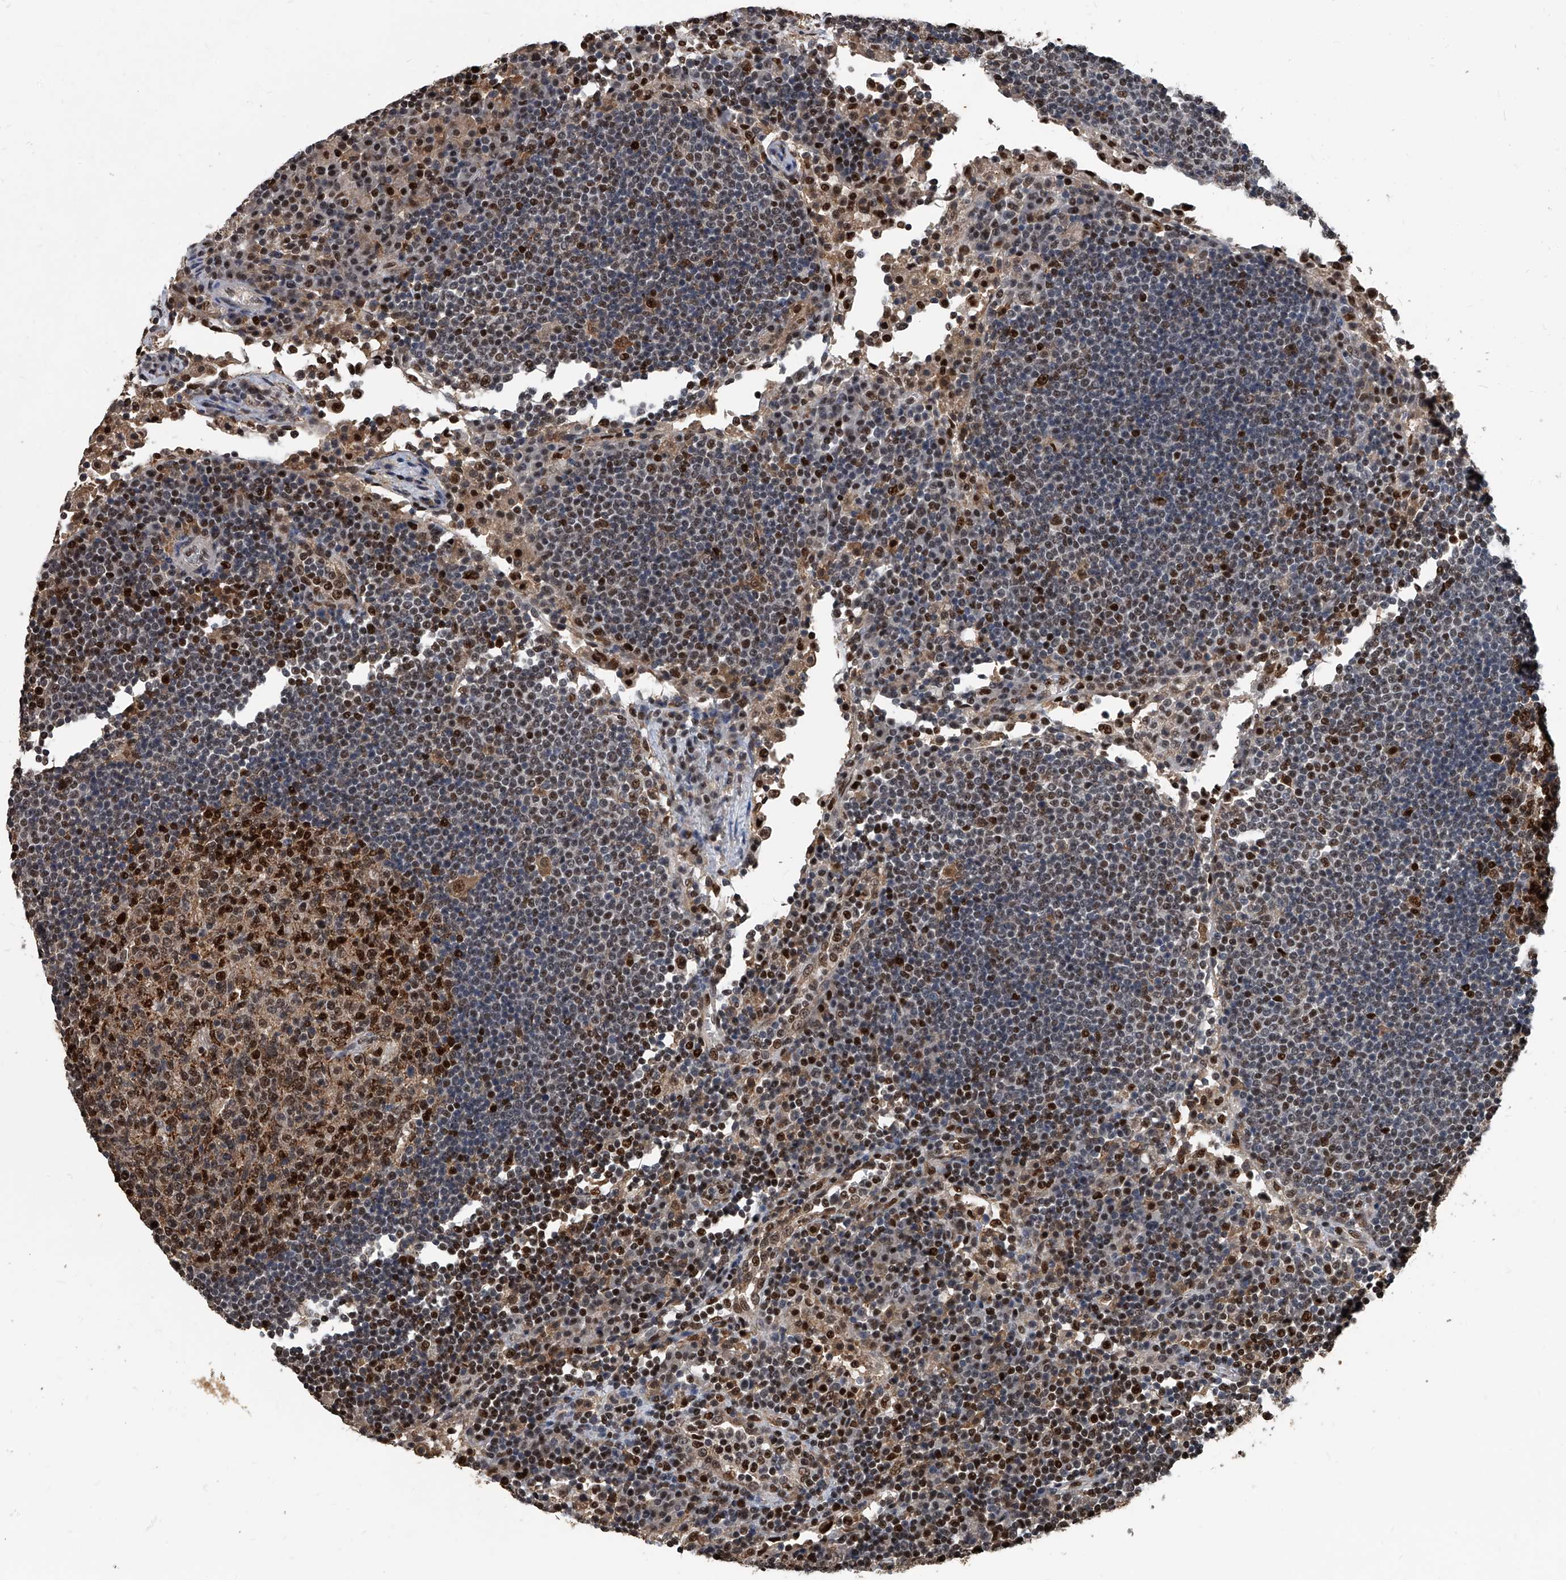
{"staining": {"intensity": "strong", "quantity": "25%-75%", "location": "nuclear"}, "tissue": "lymph node", "cell_type": "Germinal center cells", "image_type": "normal", "snomed": [{"axis": "morphology", "description": "Normal tissue, NOS"}, {"axis": "topography", "description": "Lymph node"}], "caption": "Protein staining of unremarkable lymph node displays strong nuclear positivity in about 25%-75% of germinal center cells.", "gene": "FKBP5", "patient": {"sex": "female", "age": 53}}